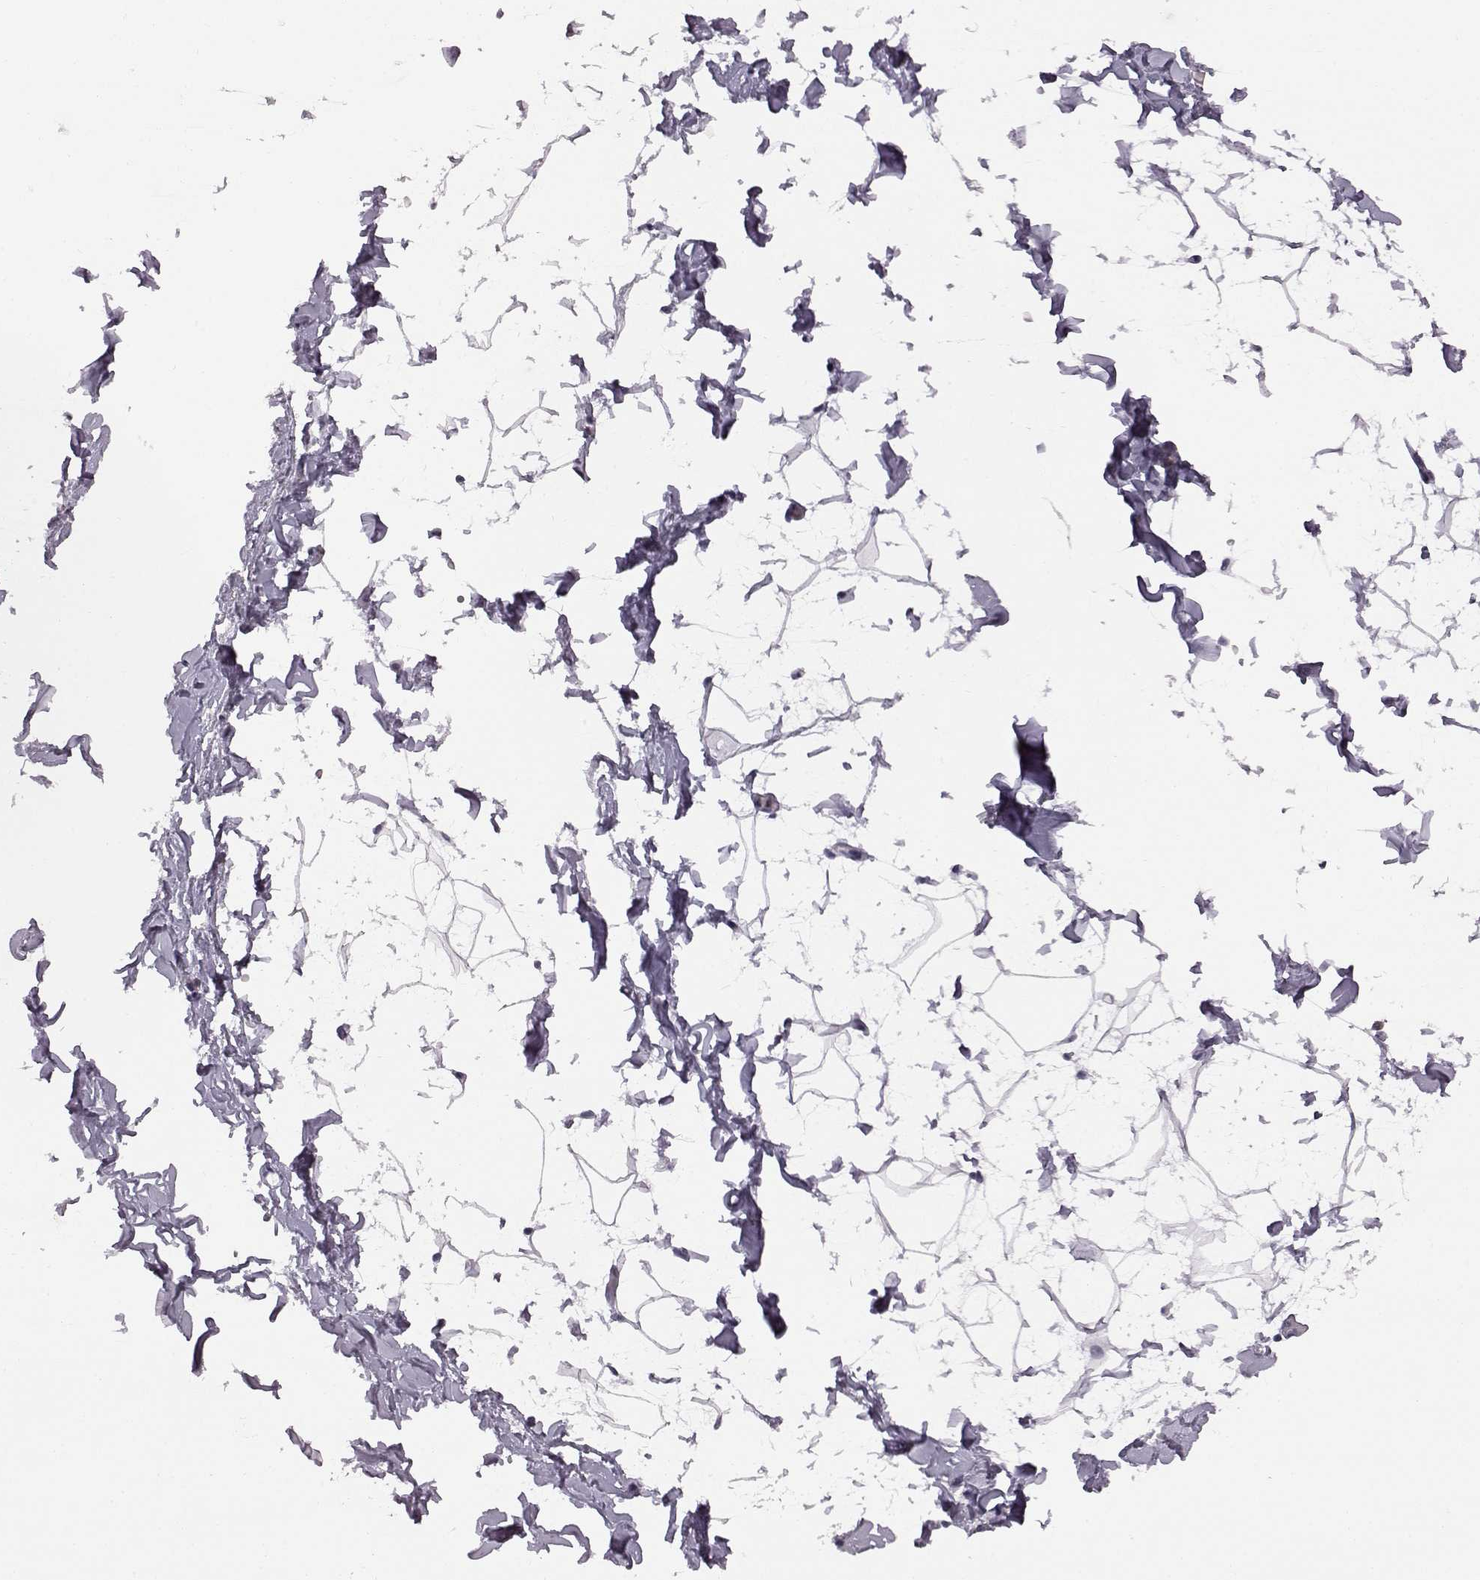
{"staining": {"intensity": "negative", "quantity": "none", "location": "none"}, "tissue": "adipose tissue", "cell_type": "Adipocytes", "image_type": "normal", "snomed": [{"axis": "morphology", "description": "Normal tissue, NOS"}, {"axis": "topography", "description": "Gallbladder"}, {"axis": "topography", "description": "Peripheral nerve tissue"}], "caption": "Immunohistochemistry (IHC) micrograph of normal adipose tissue: human adipose tissue stained with DAB shows no significant protein positivity in adipocytes. (DAB immunohistochemistry (IHC), high magnification).", "gene": "ADGRG2", "patient": {"sex": "female", "age": 45}}